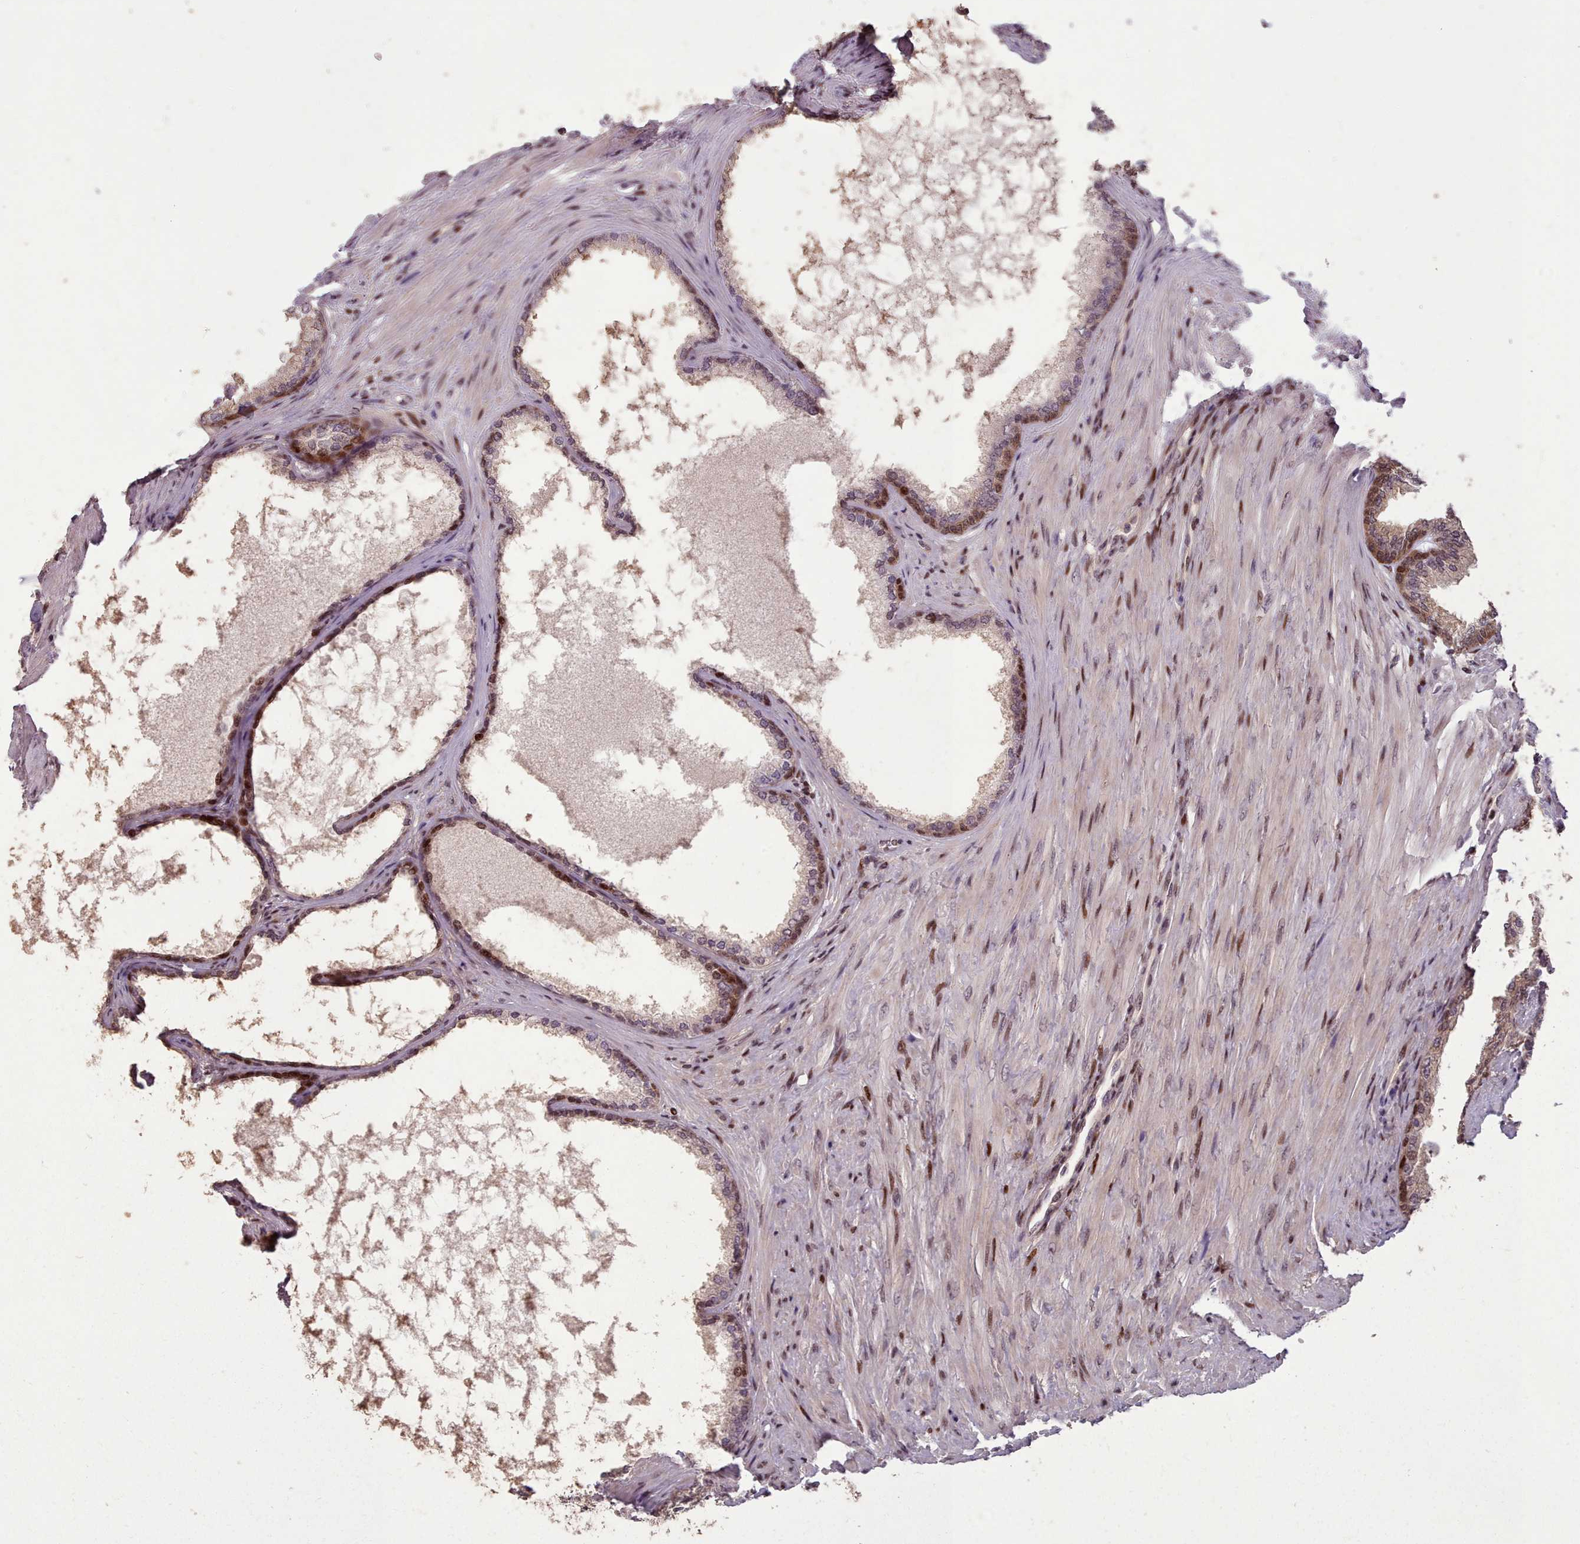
{"staining": {"intensity": "moderate", "quantity": "25%-75%", "location": "cytoplasmic/membranous,nuclear"}, "tissue": "prostate", "cell_type": "Glandular cells", "image_type": "normal", "snomed": [{"axis": "morphology", "description": "Normal tissue, NOS"}, {"axis": "topography", "description": "Prostate"}], "caption": "This micrograph demonstrates IHC staining of unremarkable human prostate, with medium moderate cytoplasmic/membranous,nuclear expression in about 25%-75% of glandular cells.", "gene": "ENSA", "patient": {"sex": "male", "age": 76}}